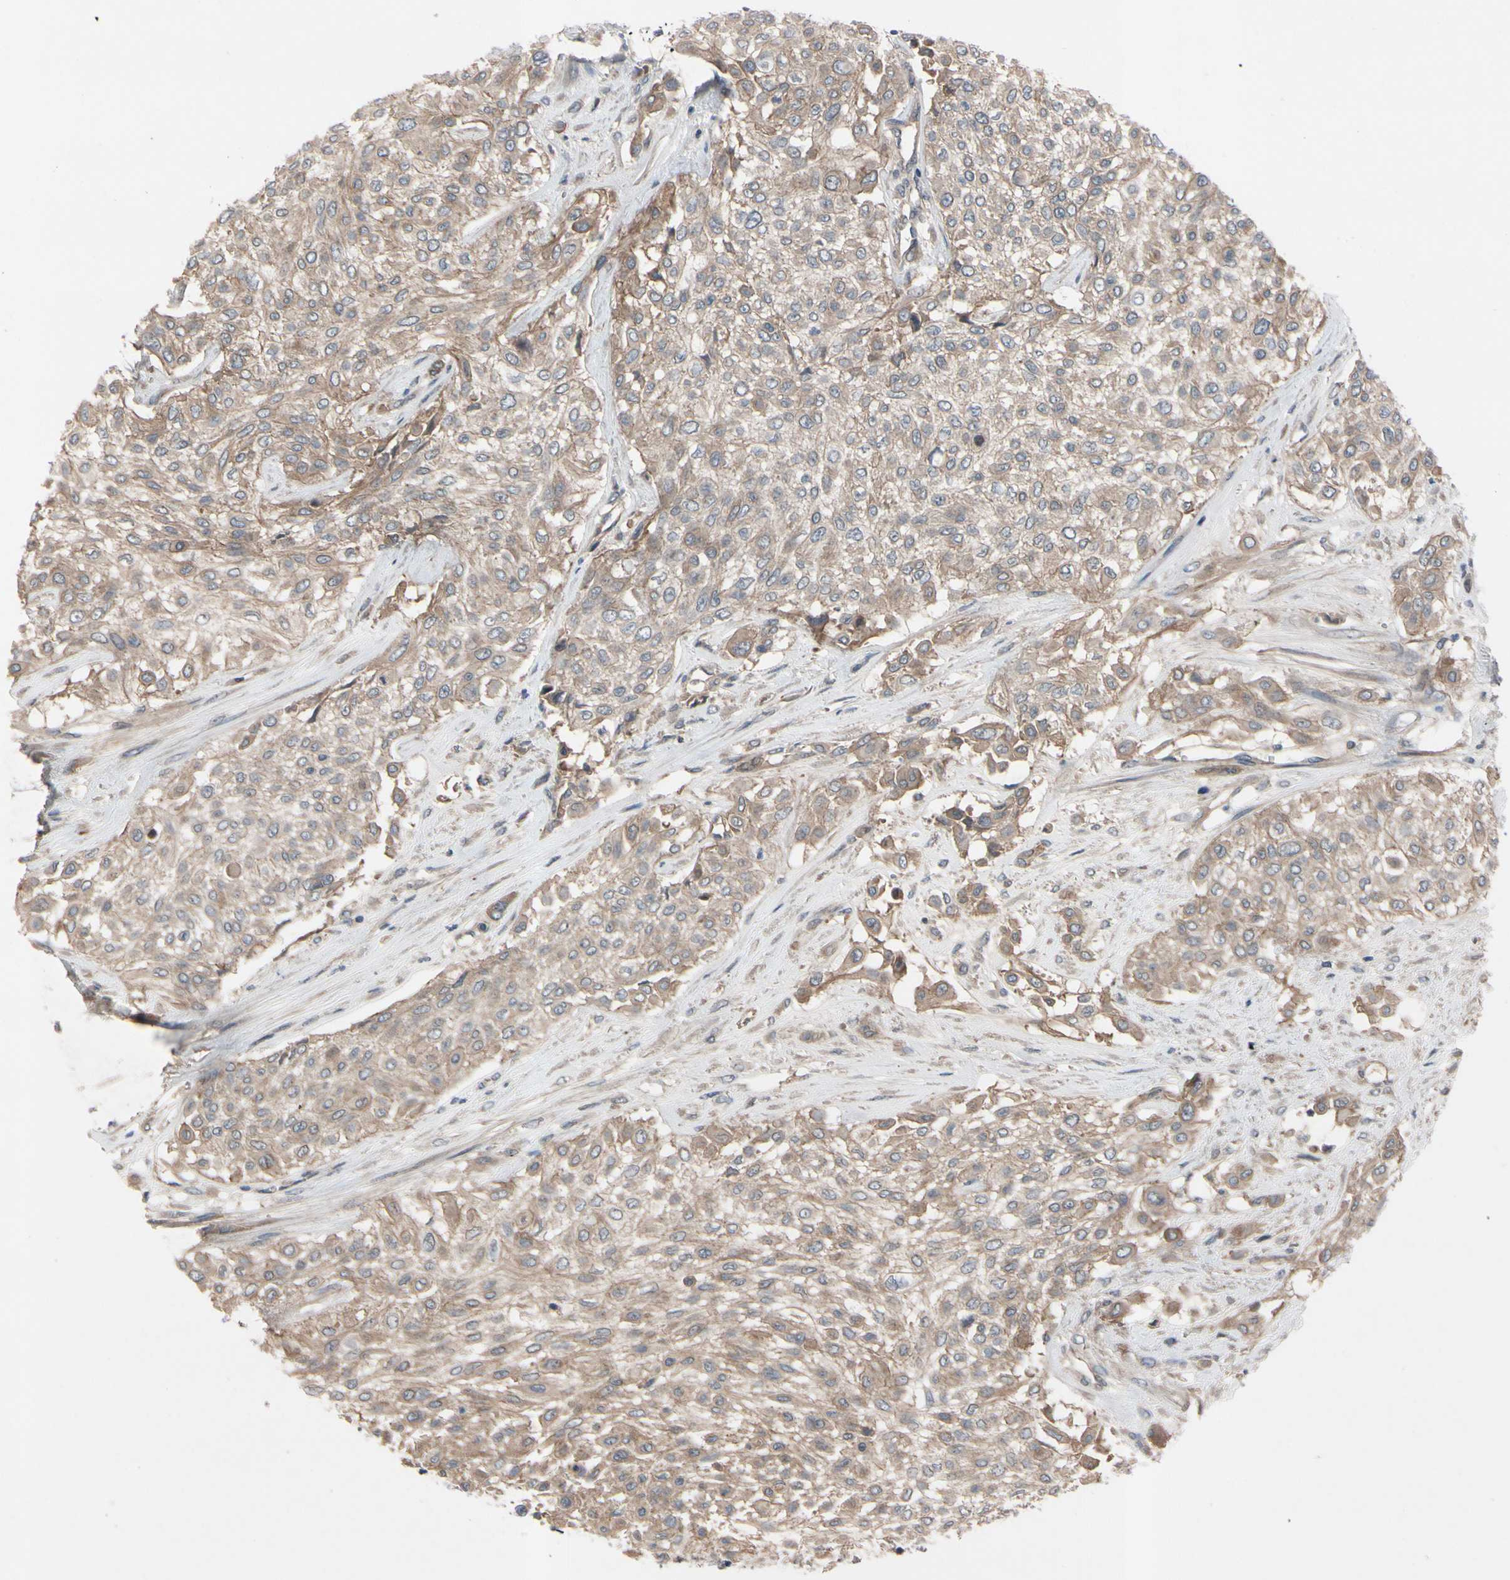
{"staining": {"intensity": "weak", "quantity": ">75%", "location": "cytoplasmic/membranous"}, "tissue": "urothelial cancer", "cell_type": "Tumor cells", "image_type": "cancer", "snomed": [{"axis": "morphology", "description": "Urothelial carcinoma, High grade"}, {"axis": "topography", "description": "Urinary bladder"}], "caption": "A brown stain highlights weak cytoplasmic/membranous positivity of a protein in urothelial cancer tumor cells.", "gene": "ICAM5", "patient": {"sex": "male", "age": 57}}